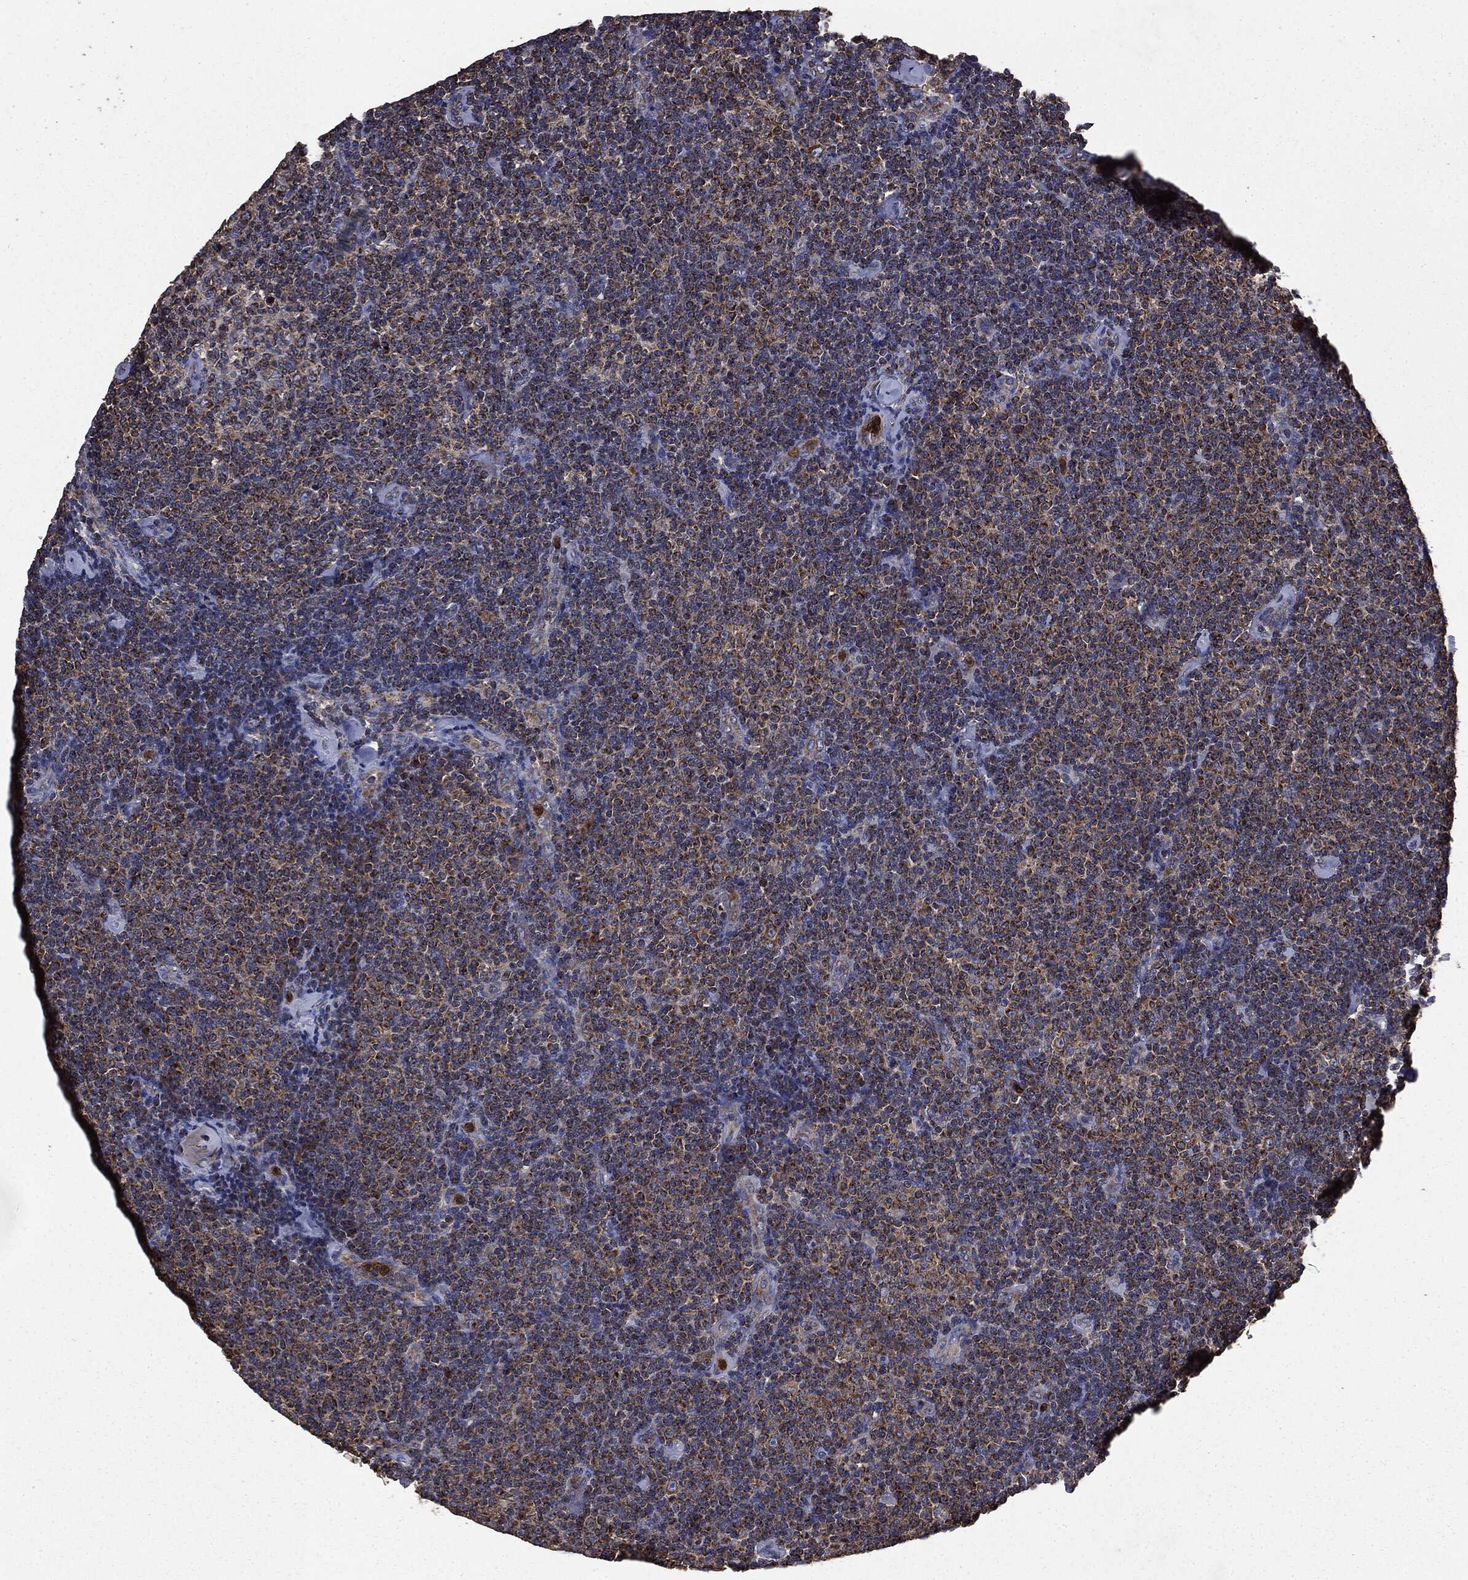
{"staining": {"intensity": "strong", "quantity": "25%-75%", "location": "cytoplasmic/membranous"}, "tissue": "lymphoma", "cell_type": "Tumor cells", "image_type": "cancer", "snomed": [{"axis": "morphology", "description": "Malignant lymphoma, non-Hodgkin's type, Low grade"}, {"axis": "topography", "description": "Lymph node"}], "caption": "Lymphoma tissue exhibits strong cytoplasmic/membranous staining in about 25%-75% of tumor cells, visualized by immunohistochemistry.", "gene": "MAPK6", "patient": {"sex": "male", "age": 81}}